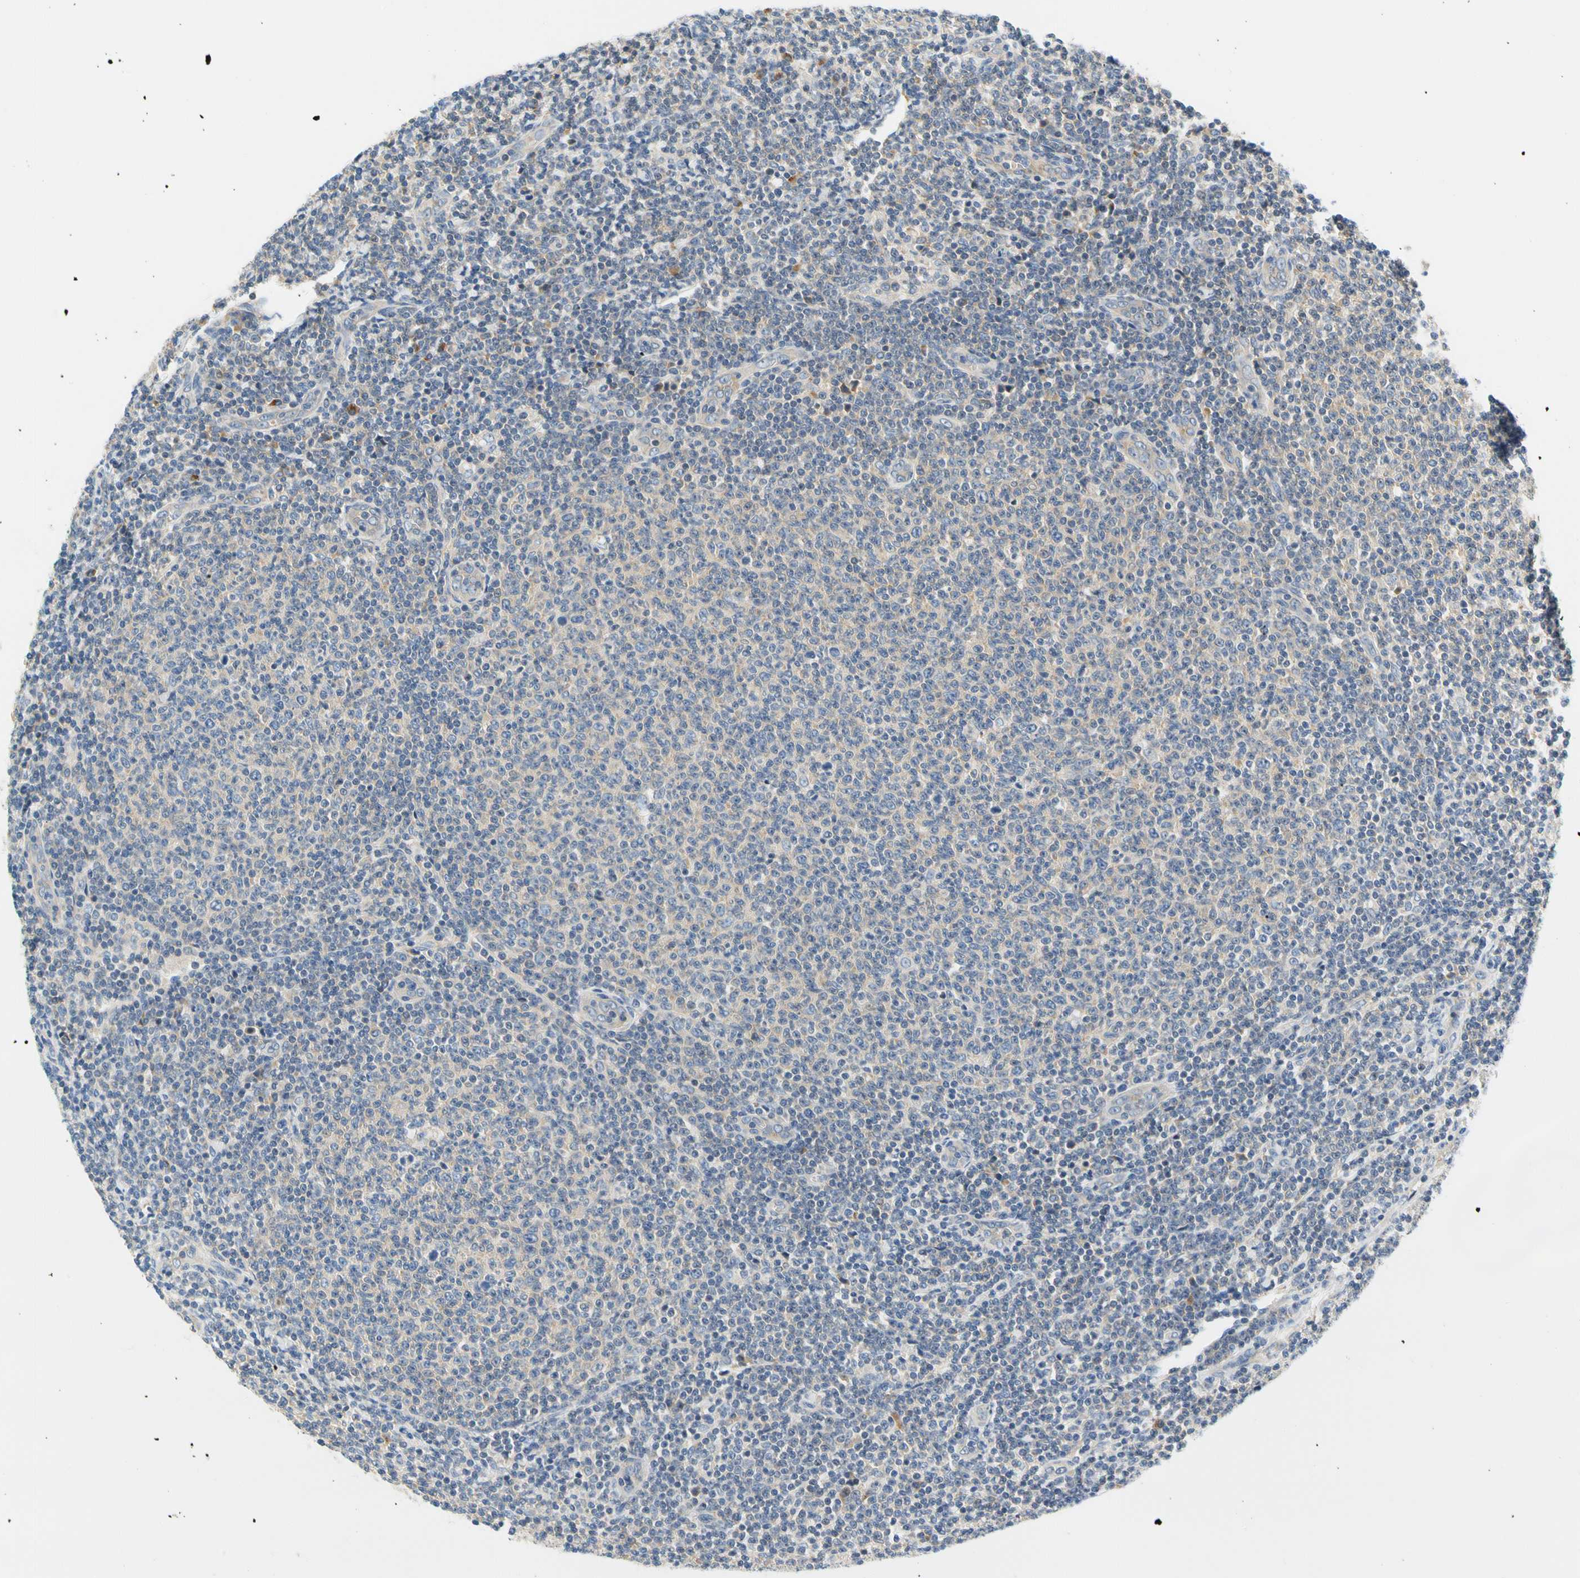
{"staining": {"intensity": "weak", "quantity": "25%-75%", "location": "cytoplasmic/membranous"}, "tissue": "lymphoma", "cell_type": "Tumor cells", "image_type": "cancer", "snomed": [{"axis": "morphology", "description": "Malignant lymphoma, non-Hodgkin's type, Low grade"}, {"axis": "topography", "description": "Lymph node"}], "caption": "Immunohistochemical staining of human low-grade malignant lymphoma, non-Hodgkin's type reveals low levels of weak cytoplasmic/membranous positivity in about 25%-75% of tumor cells.", "gene": "LRRC47", "patient": {"sex": "male", "age": 66}}